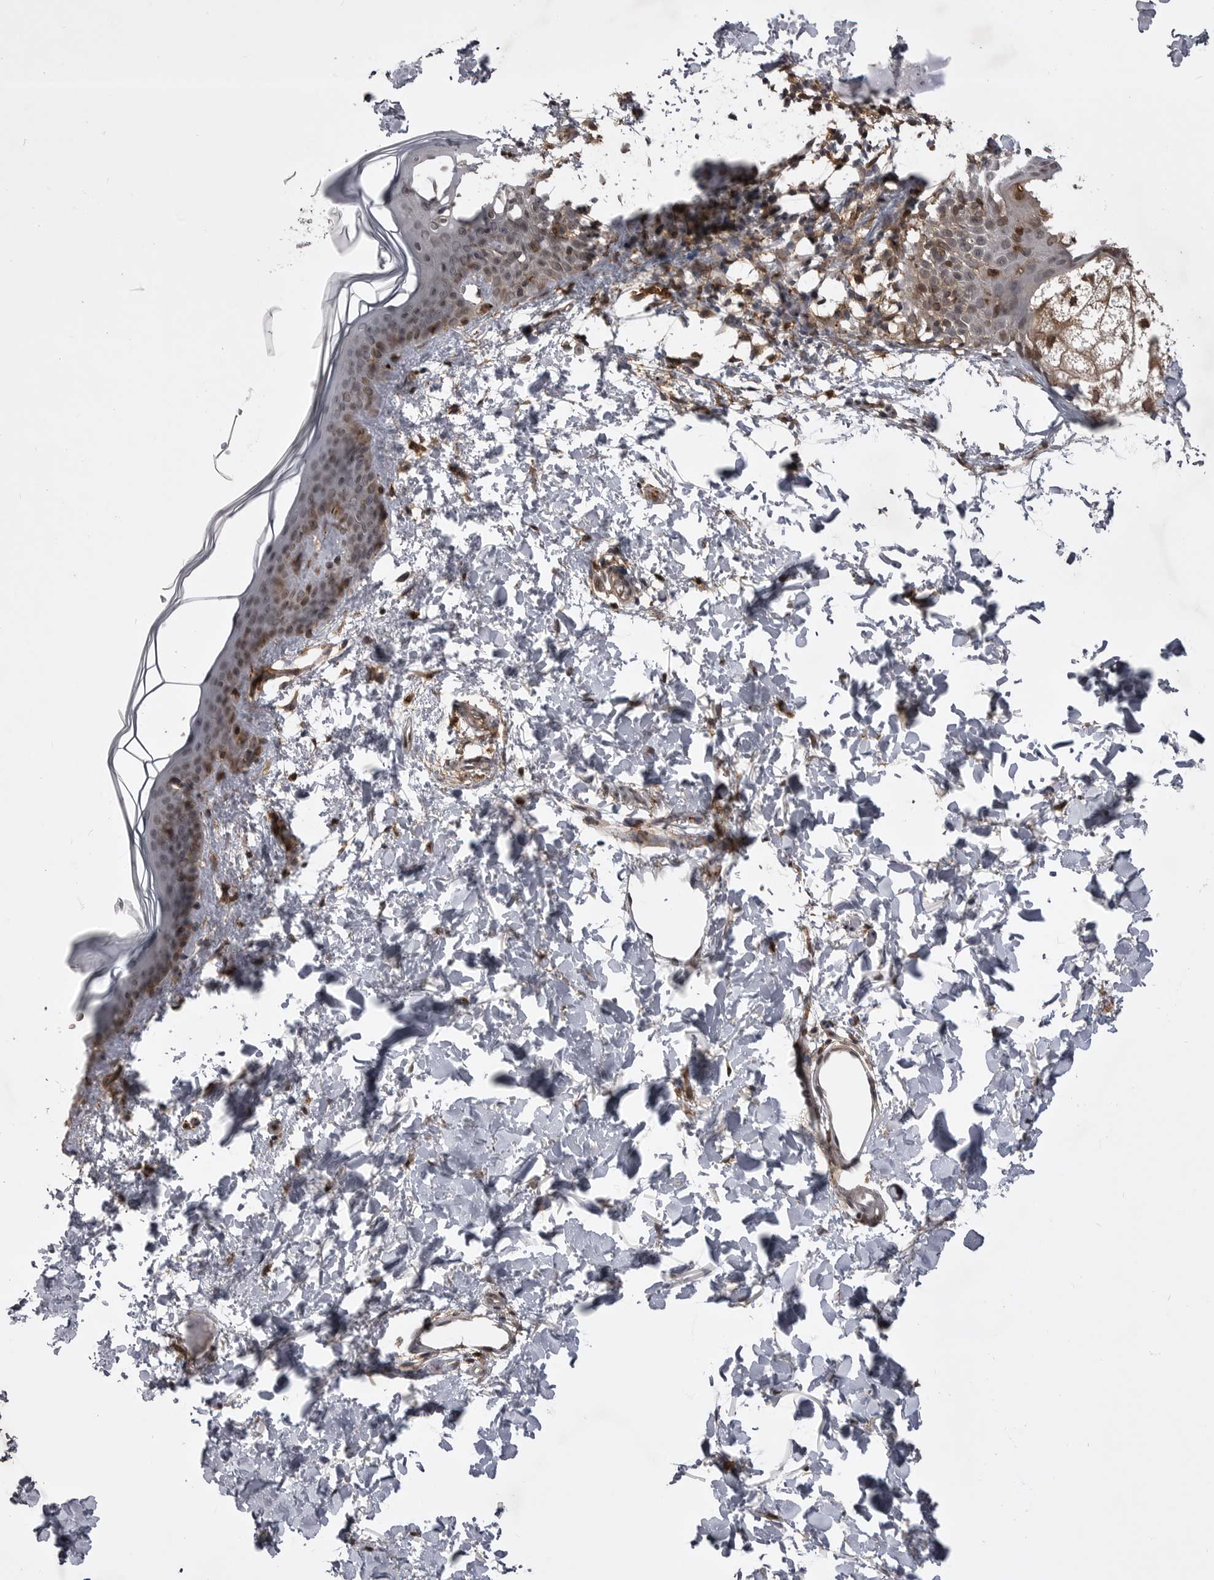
{"staining": {"intensity": "moderate", "quantity": ">75%", "location": "cytoplasmic/membranous,nuclear"}, "tissue": "skin", "cell_type": "Fibroblasts", "image_type": "normal", "snomed": [{"axis": "morphology", "description": "Normal tissue, NOS"}, {"axis": "topography", "description": "Skin"}], "caption": "Human skin stained for a protein (brown) exhibits moderate cytoplasmic/membranous,nuclear positive expression in approximately >75% of fibroblasts.", "gene": "ABL1", "patient": {"sex": "female", "age": 46}}